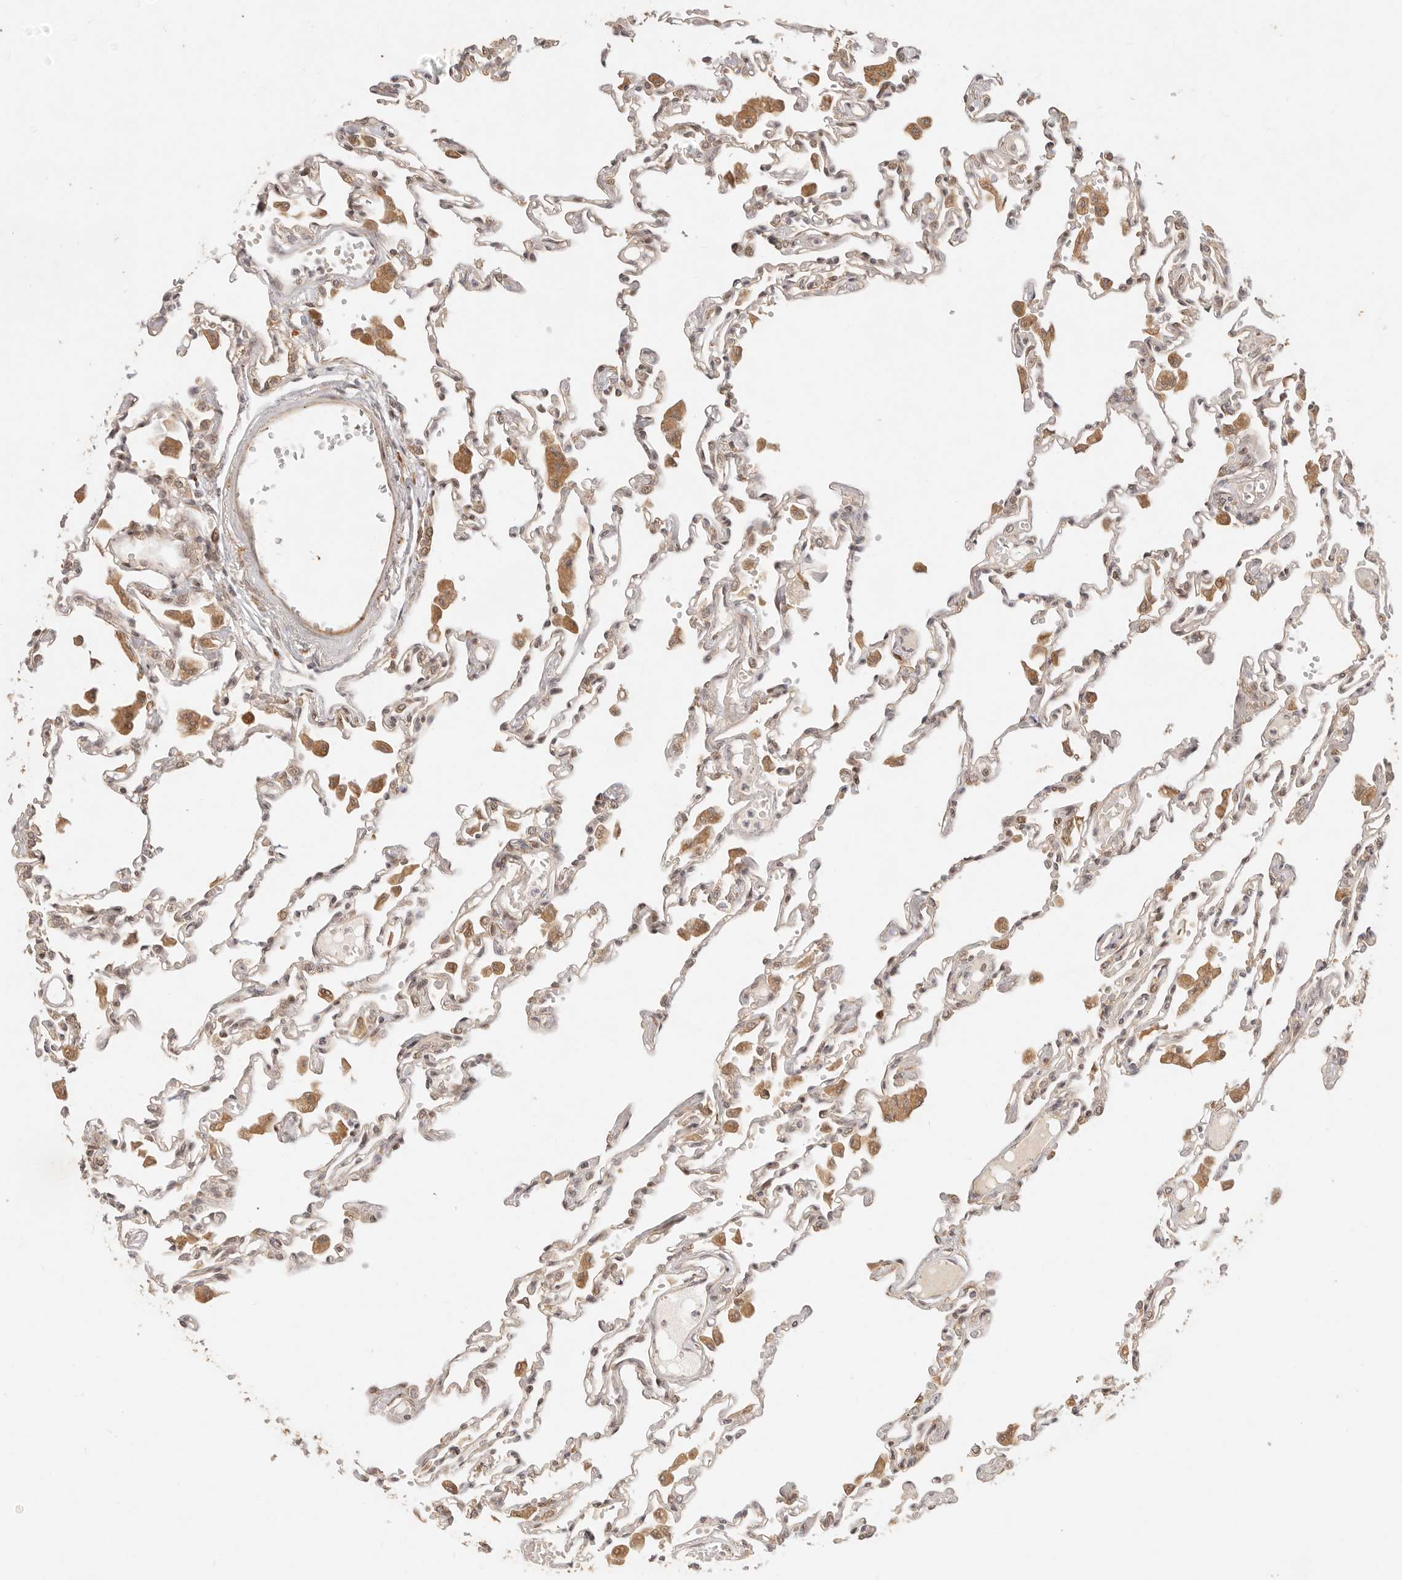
{"staining": {"intensity": "moderate", "quantity": "<25%", "location": "cytoplasmic/membranous"}, "tissue": "lung", "cell_type": "Alveolar cells", "image_type": "normal", "snomed": [{"axis": "morphology", "description": "Normal tissue, NOS"}, {"axis": "topography", "description": "Bronchus"}, {"axis": "topography", "description": "Lung"}], "caption": "This photomicrograph shows immunohistochemistry (IHC) staining of unremarkable lung, with low moderate cytoplasmic/membranous expression in about <25% of alveolar cells.", "gene": "TIMM17A", "patient": {"sex": "female", "age": 49}}